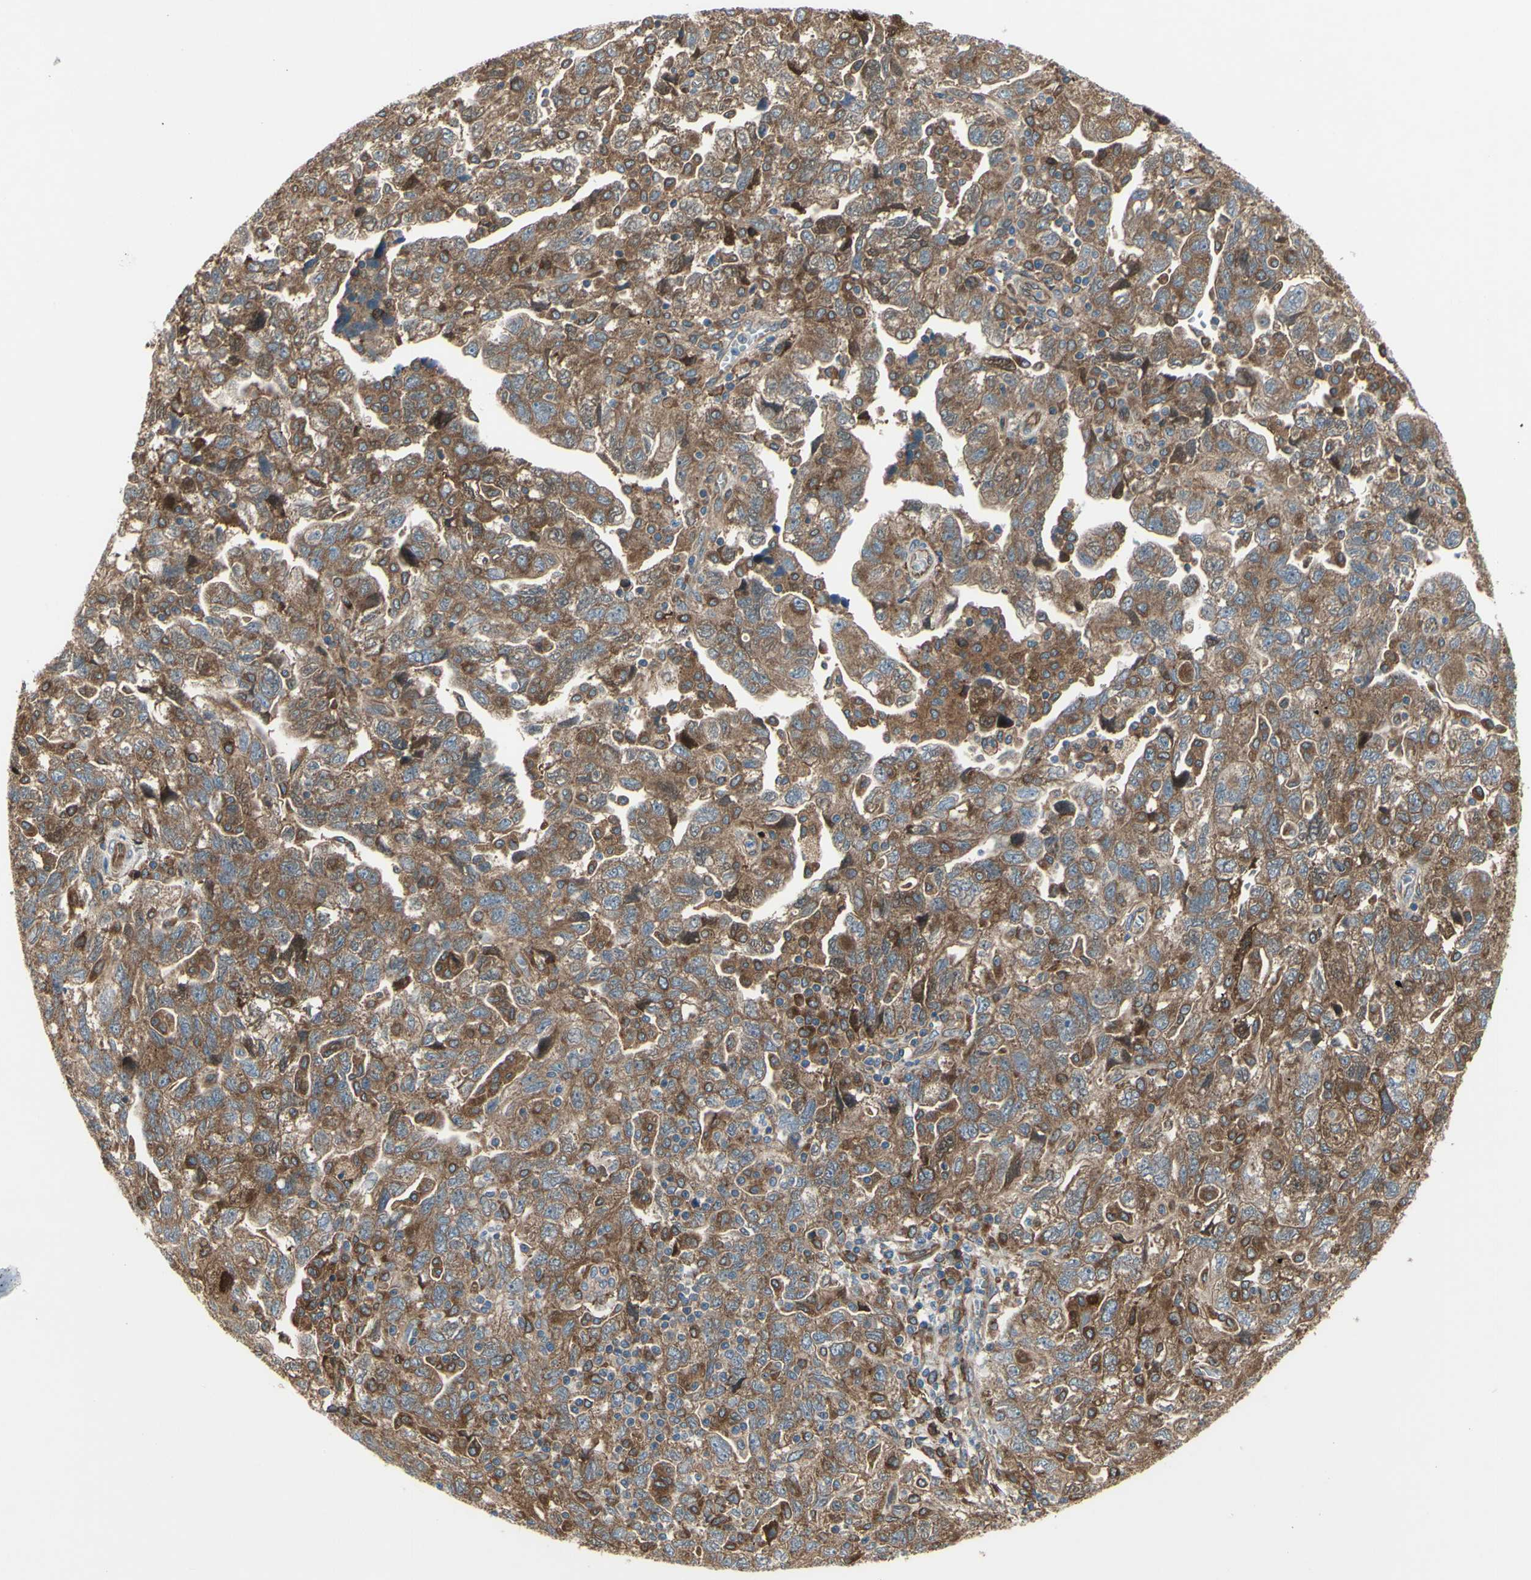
{"staining": {"intensity": "moderate", "quantity": ">75%", "location": "cytoplasmic/membranous"}, "tissue": "ovarian cancer", "cell_type": "Tumor cells", "image_type": "cancer", "snomed": [{"axis": "morphology", "description": "Carcinoma, NOS"}, {"axis": "morphology", "description": "Cystadenocarcinoma, serous, NOS"}, {"axis": "topography", "description": "Ovary"}], "caption": "Ovarian cancer (carcinoma) tissue exhibits moderate cytoplasmic/membranous expression in approximately >75% of tumor cells", "gene": "IGSF9B", "patient": {"sex": "female", "age": 69}}